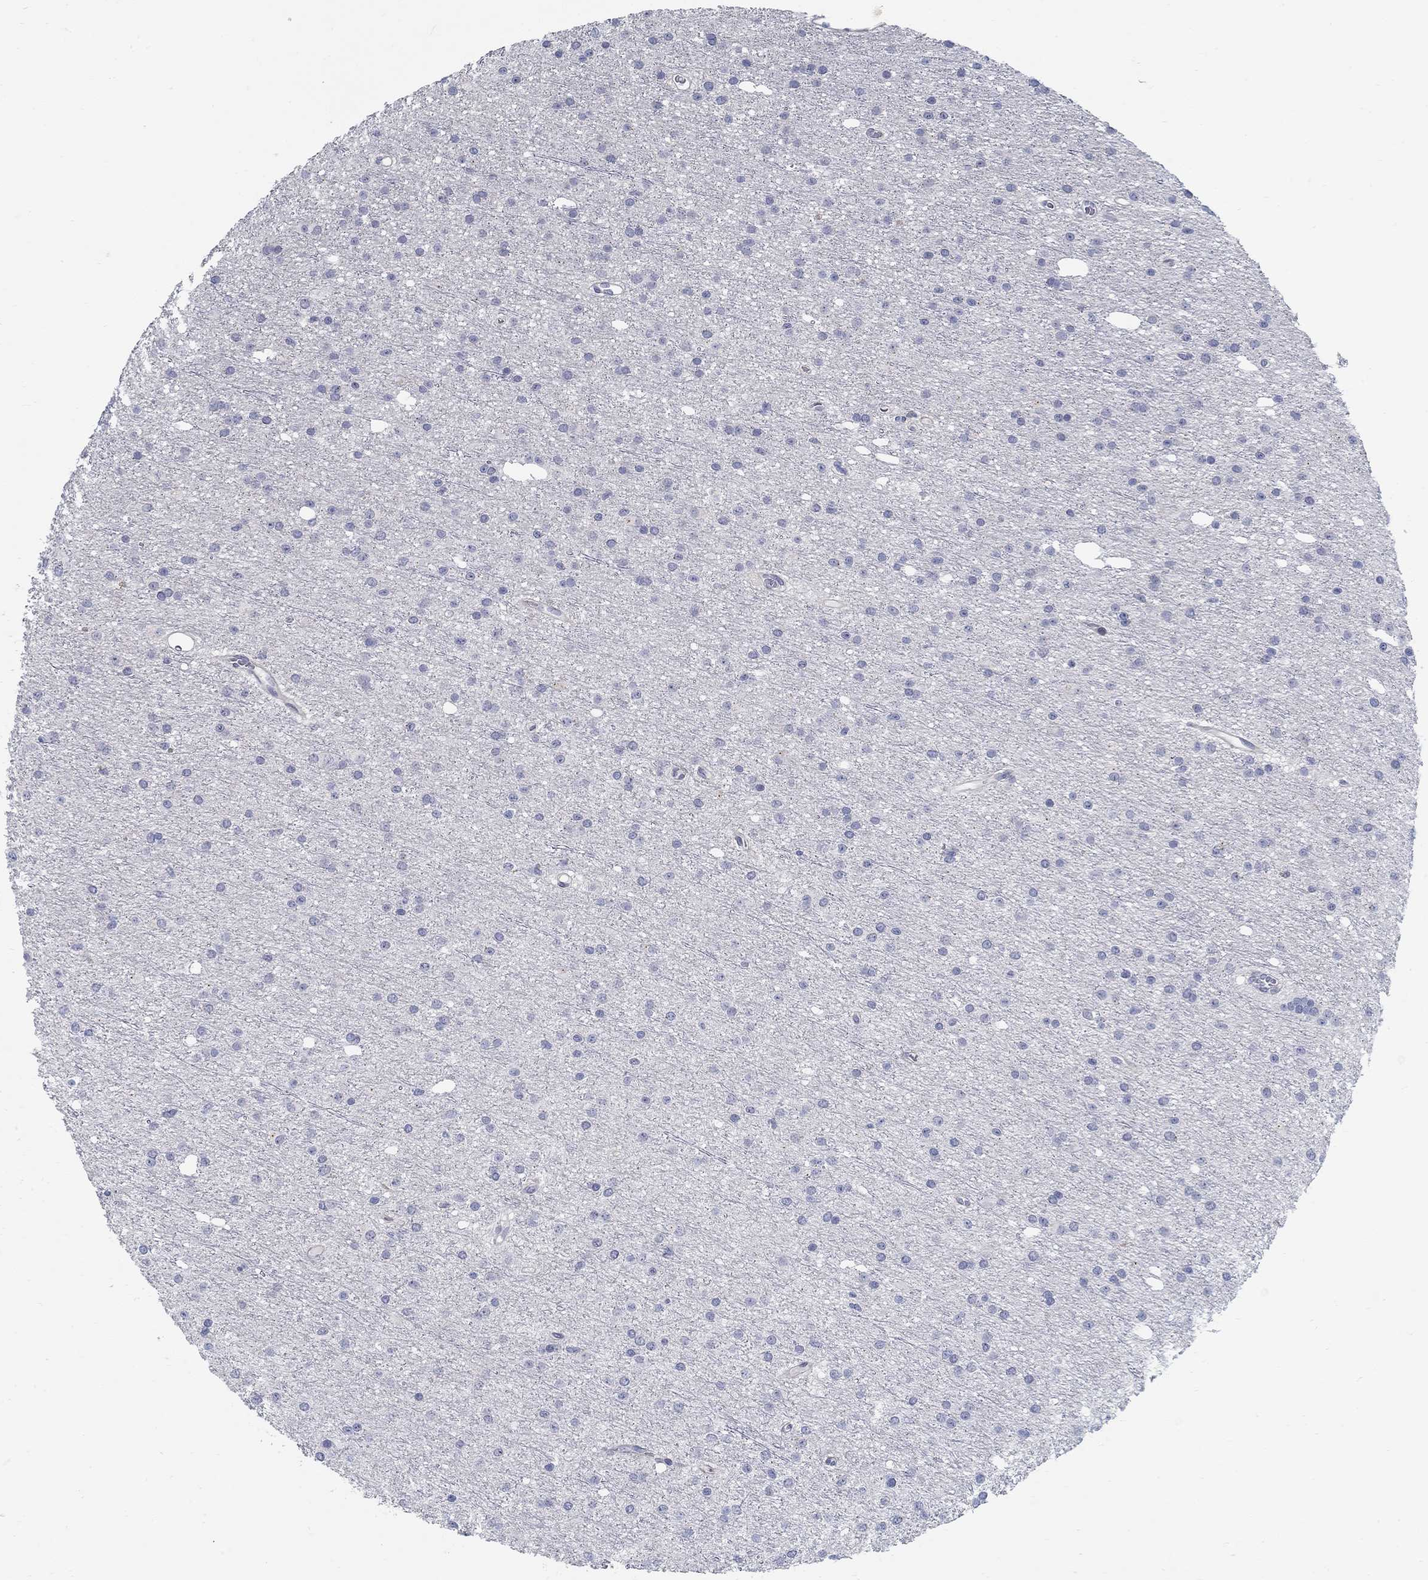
{"staining": {"intensity": "negative", "quantity": "none", "location": "none"}, "tissue": "glioma", "cell_type": "Tumor cells", "image_type": "cancer", "snomed": [{"axis": "morphology", "description": "Glioma, malignant, Low grade"}, {"axis": "topography", "description": "Brain"}], "caption": "The micrograph reveals no staining of tumor cells in malignant low-grade glioma.", "gene": "ANO7", "patient": {"sex": "male", "age": 27}}